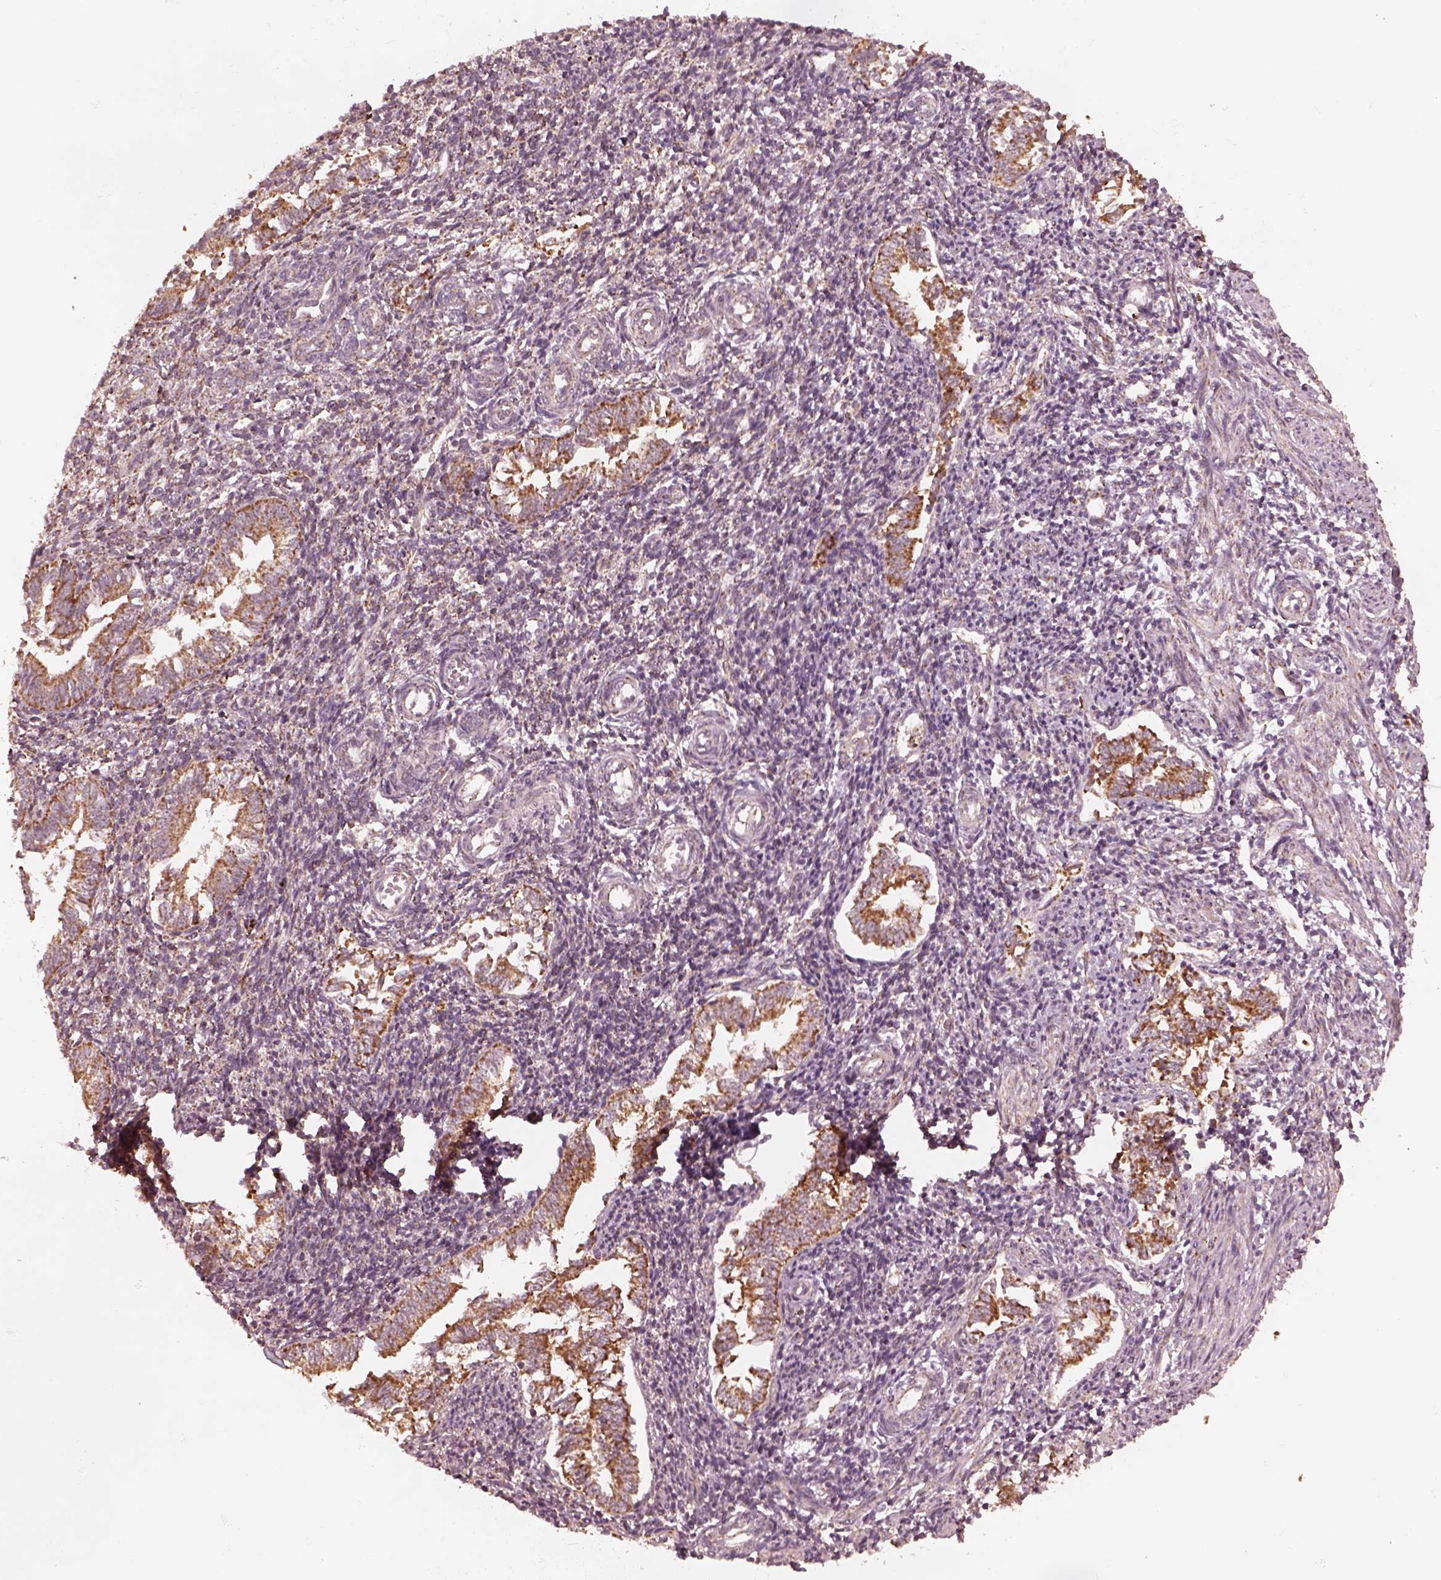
{"staining": {"intensity": "strong", "quantity": "<25%", "location": "cytoplasmic/membranous"}, "tissue": "endometrium", "cell_type": "Cells in endometrial stroma", "image_type": "normal", "snomed": [{"axis": "morphology", "description": "Normal tissue, NOS"}, {"axis": "topography", "description": "Endometrium"}], "caption": "This image demonstrates IHC staining of normal endometrium, with medium strong cytoplasmic/membranous positivity in approximately <25% of cells in endometrial stroma.", "gene": "NDUFB10", "patient": {"sex": "female", "age": 25}}